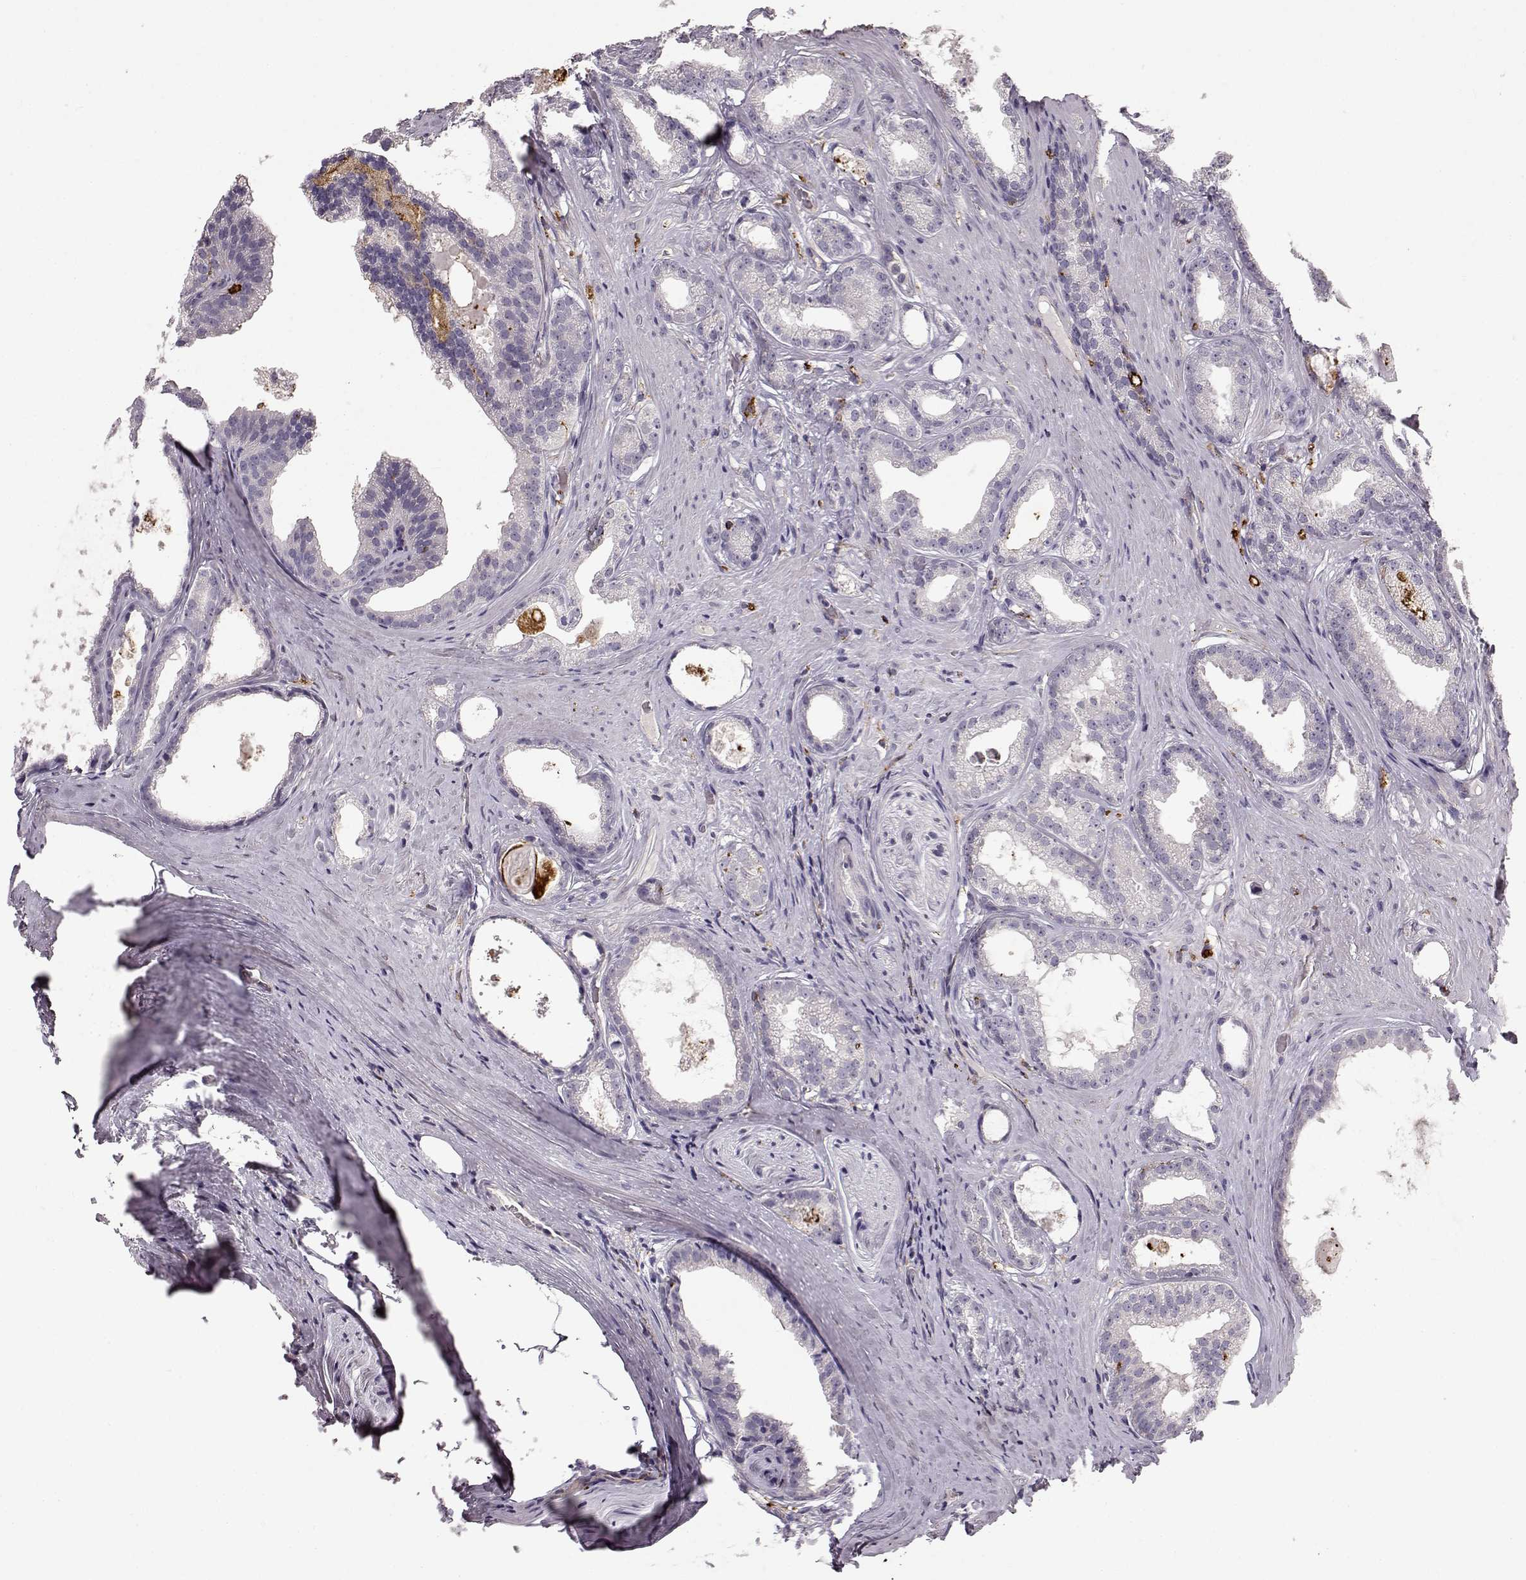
{"staining": {"intensity": "negative", "quantity": "none", "location": "none"}, "tissue": "prostate cancer", "cell_type": "Tumor cells", "image_type": "cancer", "snomed": [{"axis": "morphology", "description": "Adenocarcinoma, Low grade"}, {"axis": "topography", "description": "Prostate"}], "caption": "Tumor cells are negative for protein expression in human prostate cancer (adenocarcinoma (low-grade)).", "gene": "CCNF", "patient": {"sex": "male", "age": 65}}